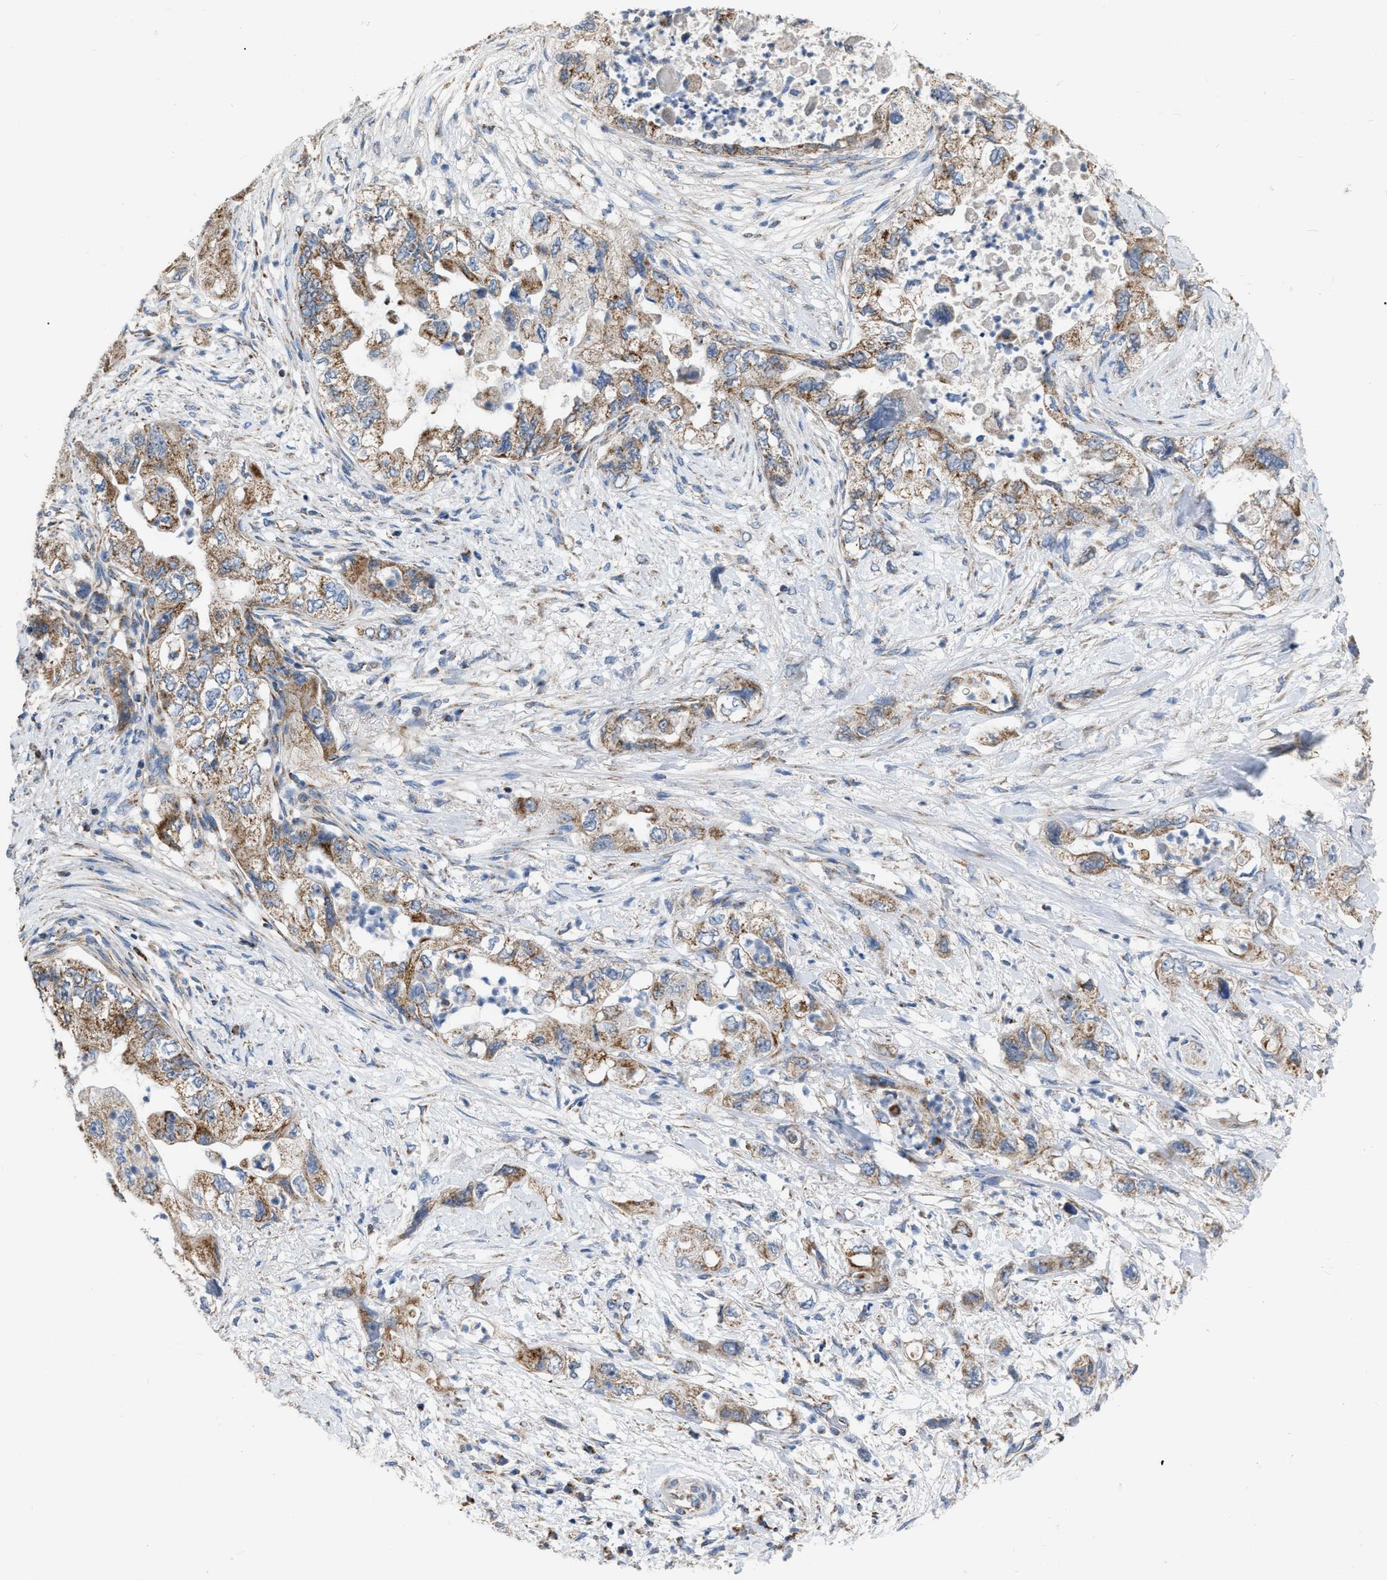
{"staining": {"intensity": "moderate", "quantity": ">75%", "location": "cytoplasmic/membranous"}, "tissue": "pancreatic cancer", "cell_type": "Tumor cells", "image_type": "cancer", "snomed": [{"axis": "morphology", "description": "Adenocarcinoma, NOS"}, {"axis": "topography", "description": "Pancreas"}], "caption": "DAB (3,3'-diaminobenzidine) immunohistochemical staining of pancreatic cancer demonstrates moderate cytoplasmic/membranous protein expression in about >75% of tumor cells.", "gene": "DDX56", "patient": {"sex": "female", "age": 73}}